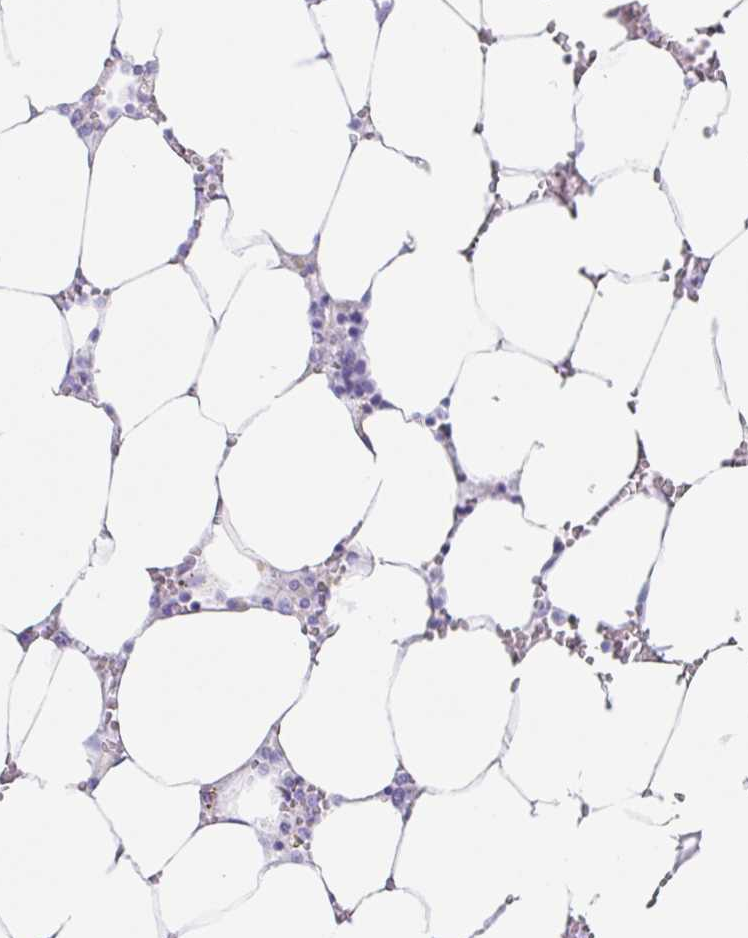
{"staining": {"intensity": "negative", "quantity": "none", "location": "none"}, "tissue": "bone marrow", "cell_type": "Hematopoietic cells", "image_type": "normal", "snomed": [{"axis": "morphology", "description": "Normal tissue, NOS"}, {"axis": "topography", "description": "Bone marrow"}], "caption": "Benign bone marrow was stained to show a protein in brown. There is no significant positivity in hematopoietic cells. (DAB (3,3'-diaminobenzidine) IHC with hematoxylin counter stain).", "gene": "DCAF17", "patient": {"sex": "male", "age": 64}}